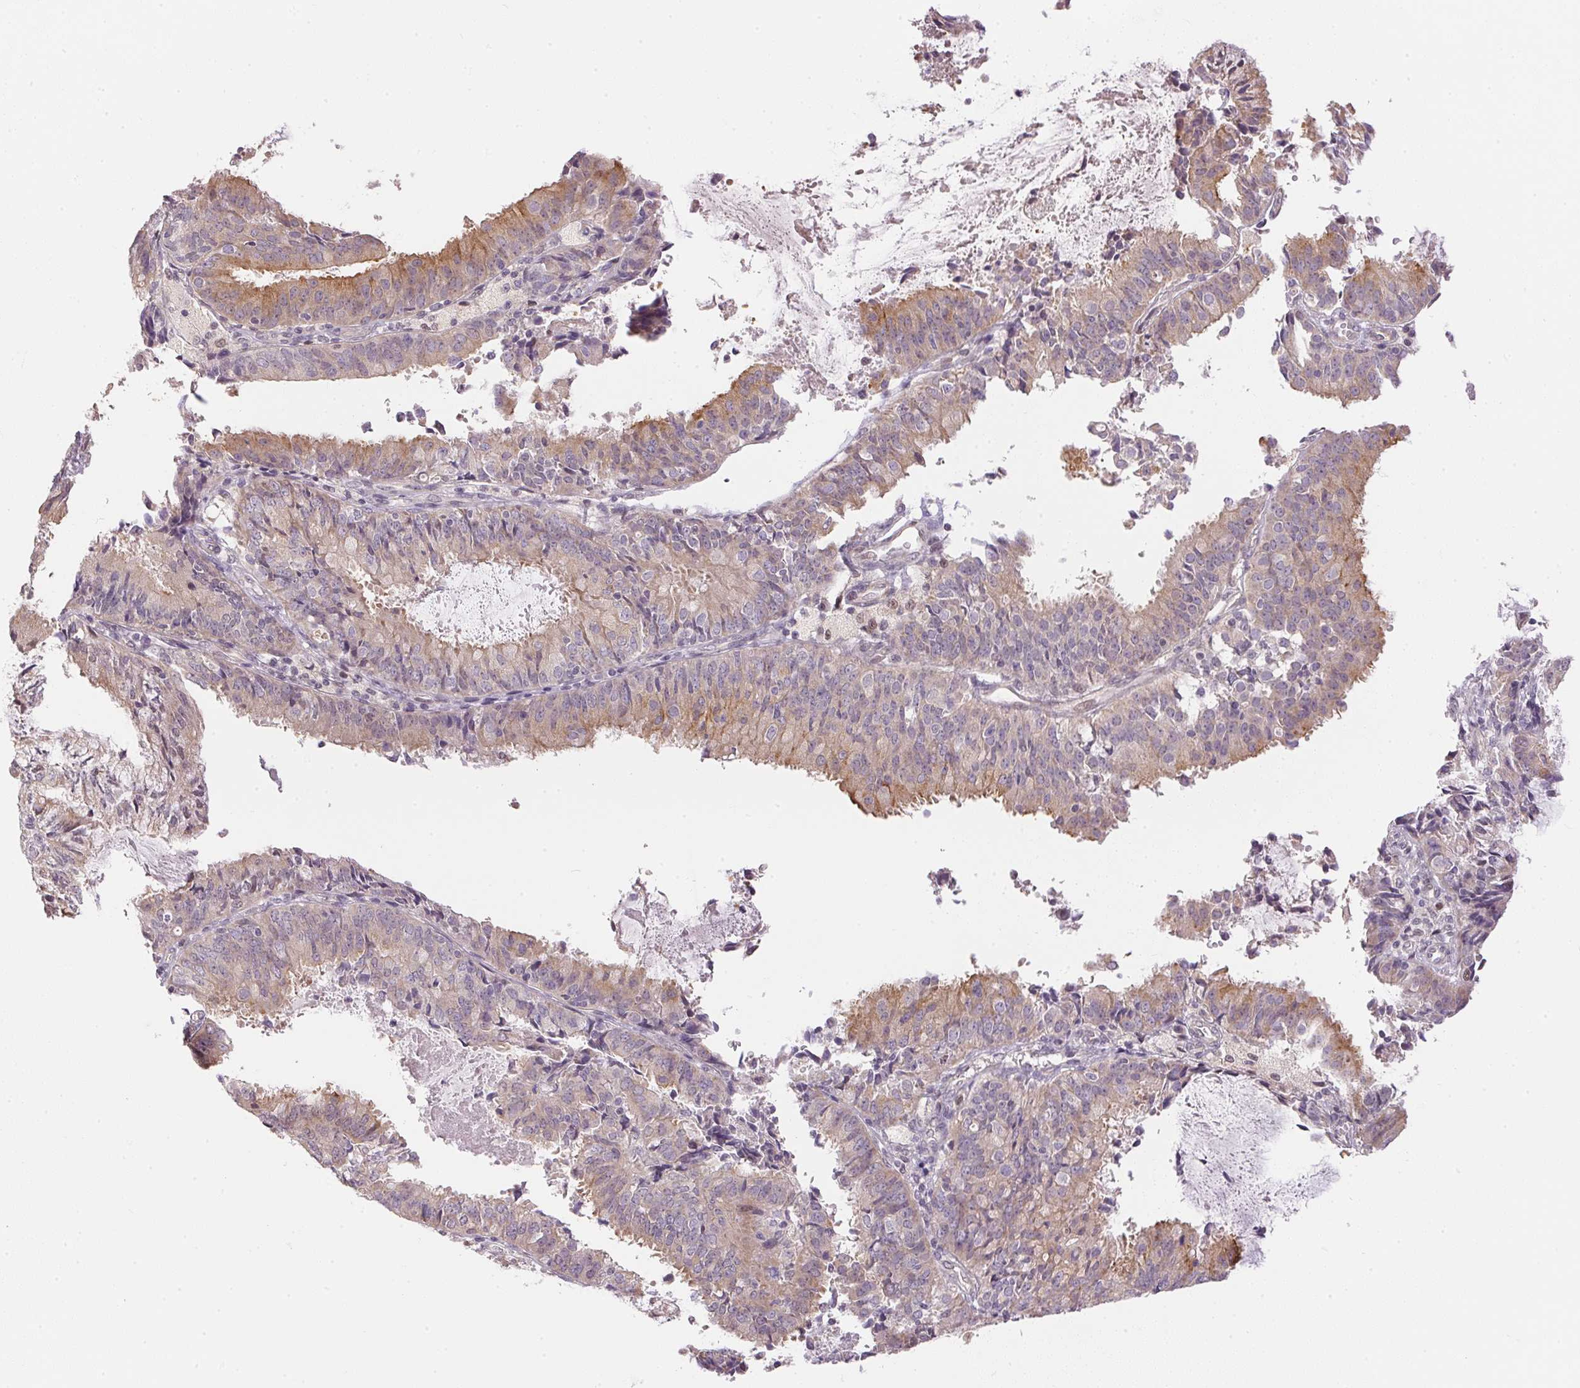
{"staining": {"intensity": "moderate", "quantity": "<25%", "location": "cytoplasmic/membranous"}, "tissue": "endometrial cancer", "cell_type": "Tumor cells", "image_type": "cancer", "snomed": [{"axis": "morphology", "description": "Adenocarcinoma, NOS"}, {"axis": "topography", "description": "Endometrium"}], "caption": "Adenocarcinoma (endometrial) stained with a protein marker shows moderate staining in tumor cells.", "gene": "SC5D", "patient": {"sex": "female", "age": 57}}